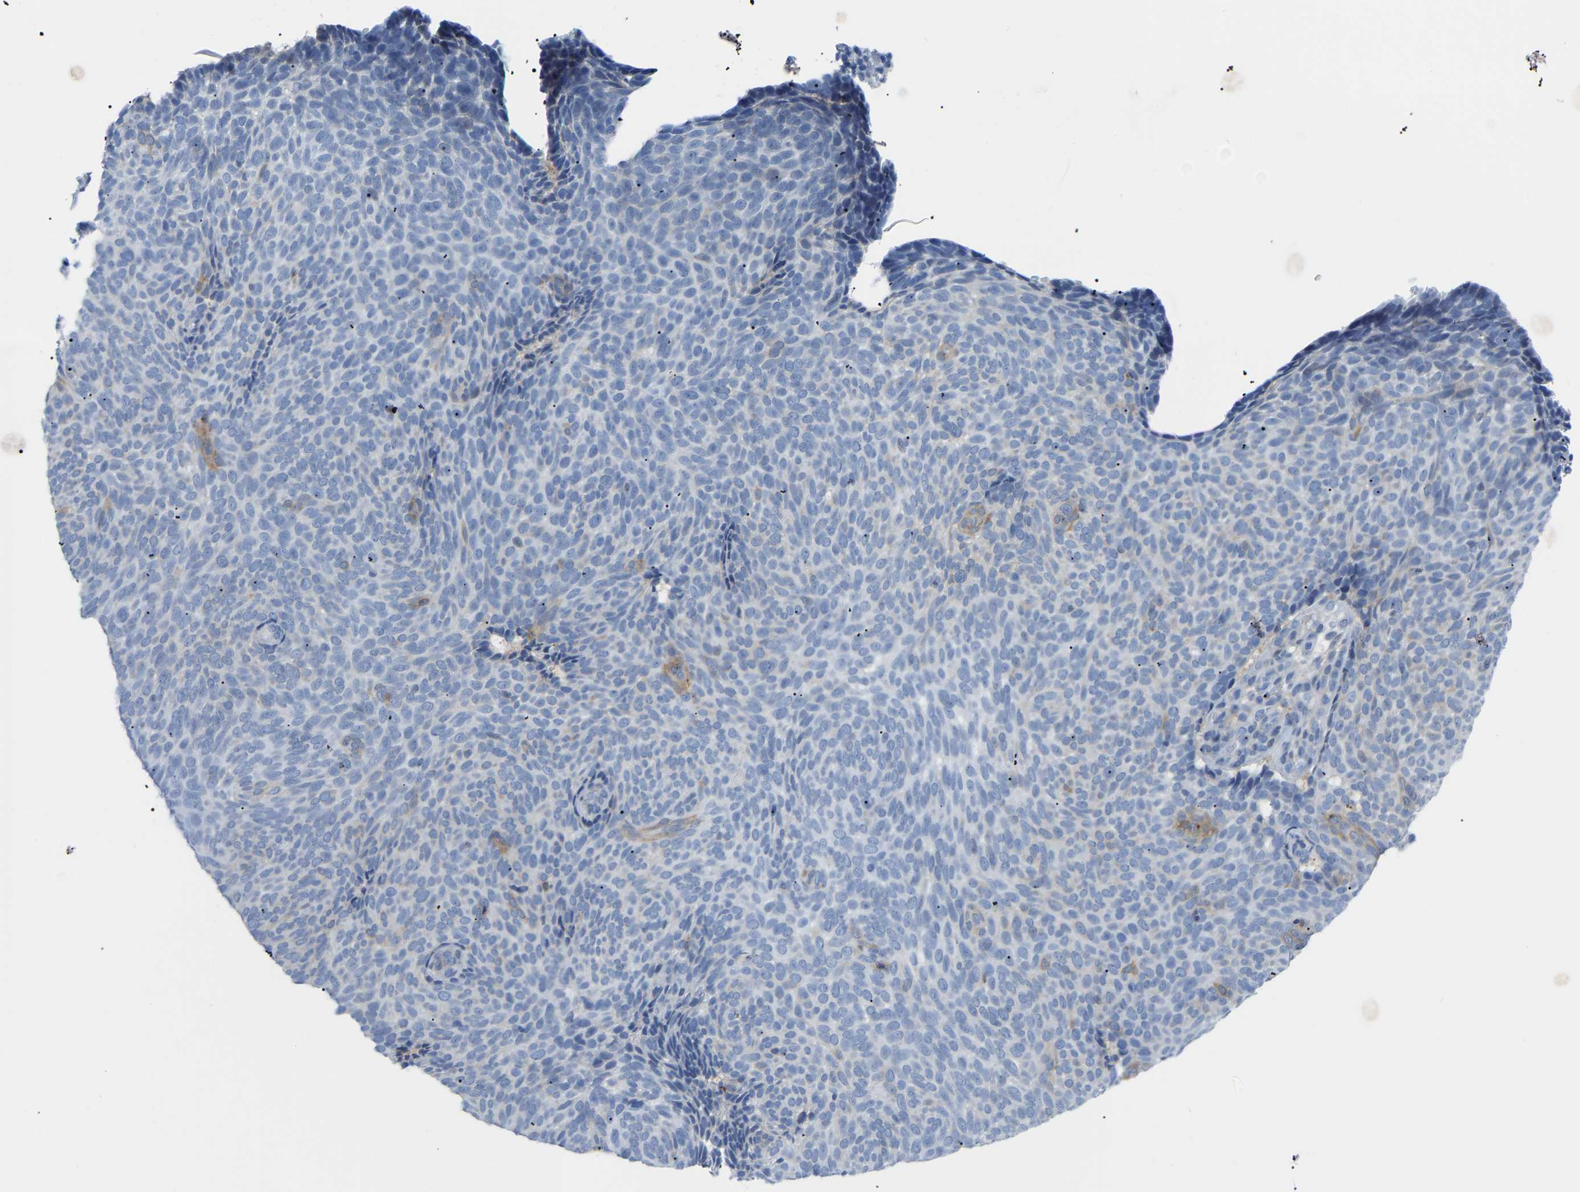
{"staining": {"intensity": "negative", "quantity": "none", "location": "none"}, "tissue": "skin cancer", "cell_type": "Tumor cells", "image_type": "cancer", "snomed": [{"axis": "morphology", "description": "Basal cell carcinoma"}, {"axis": "topography", "description": "Skin"}], "caption": "A micrograph of human skin basal cell carcinoma is negative for staining in tumor cells.", "gene": "ABTB2", "patient": {"sex": "male", "age": 61}}